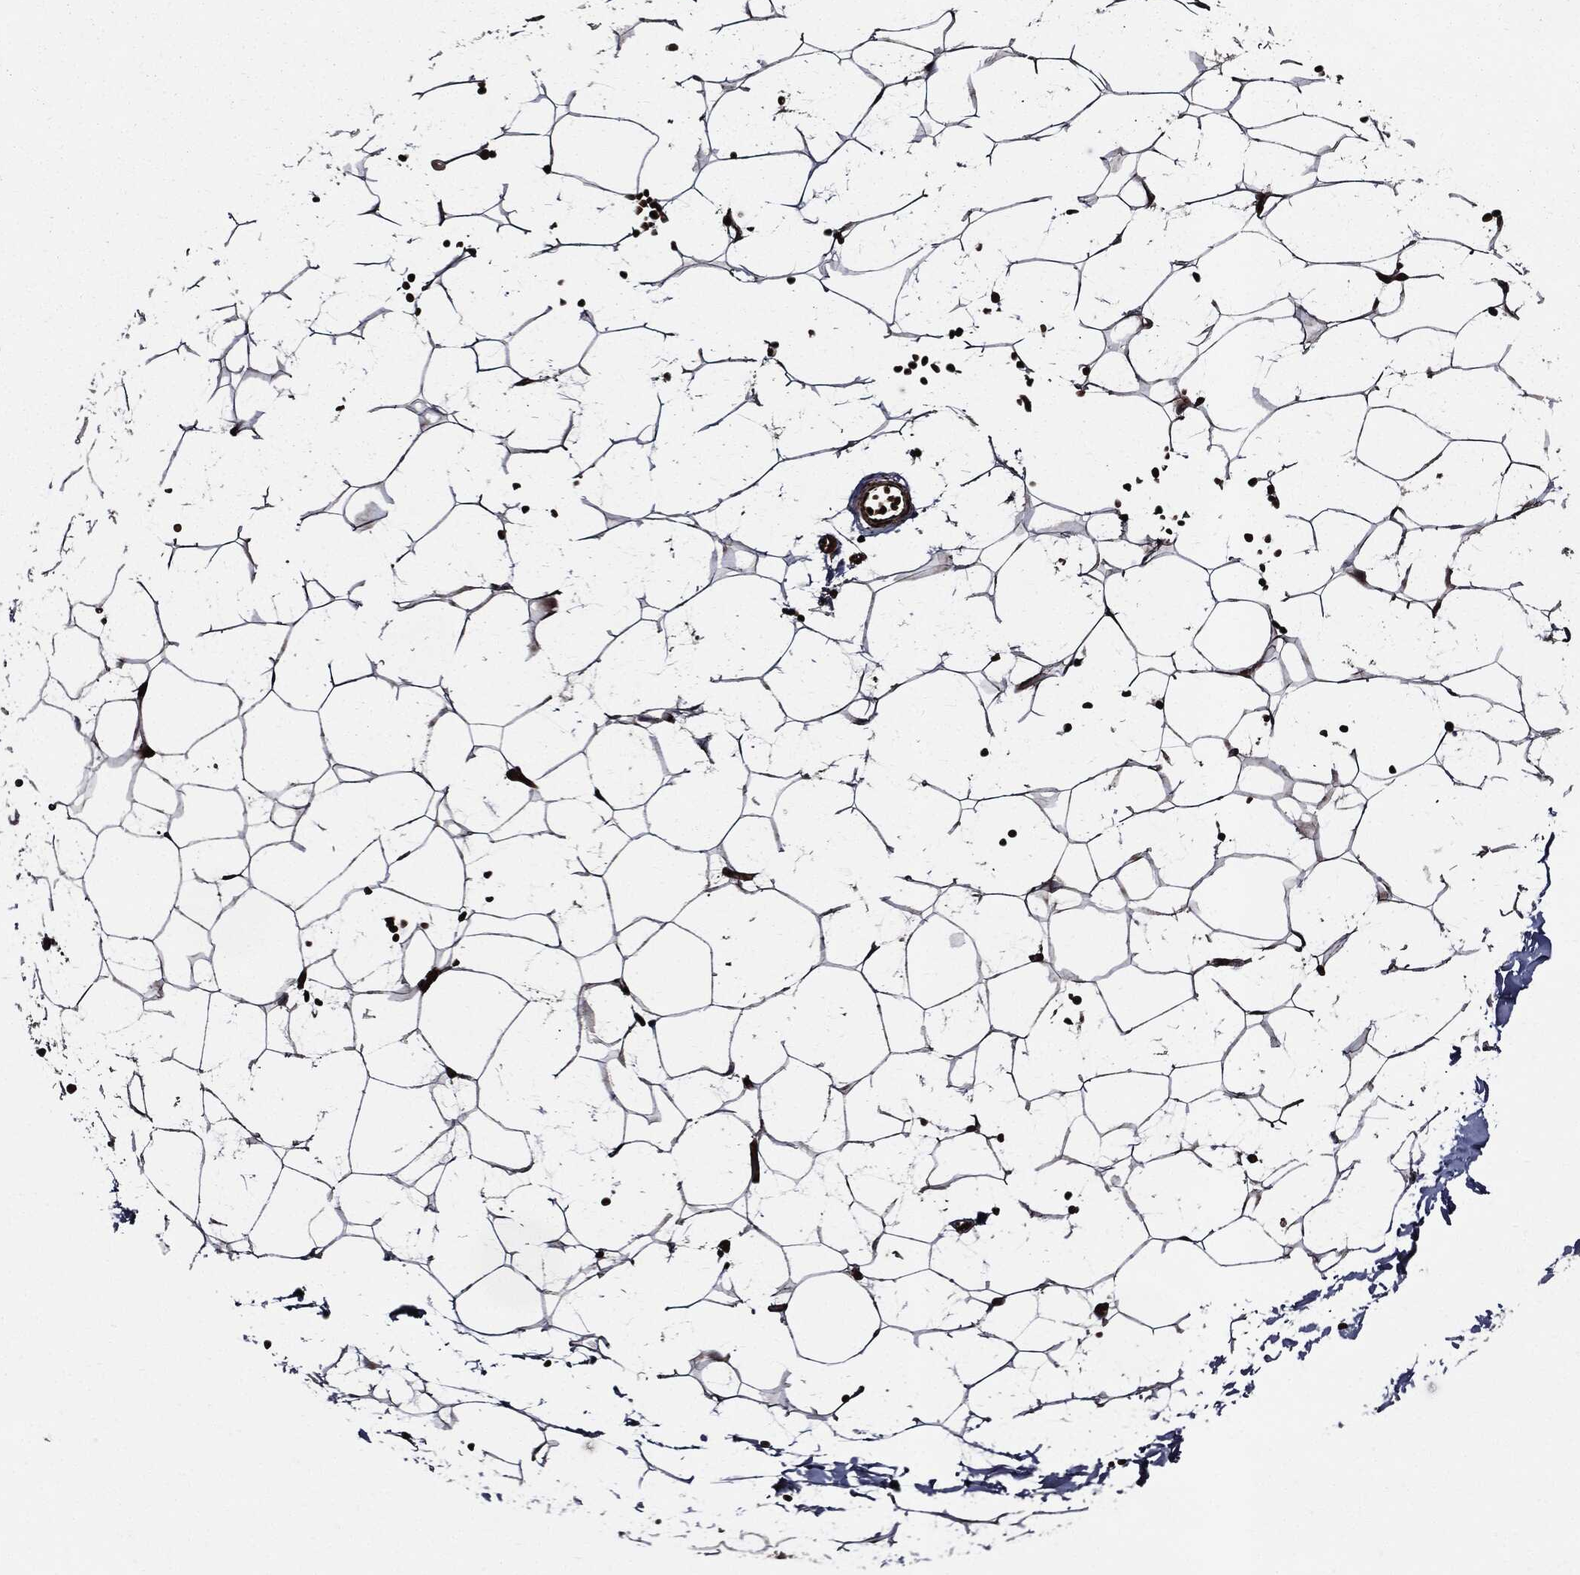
{"staining": {"intensity": "moderate", "quantity": "25%-75%", "location": "cytoplasmic/membranous"}, "tissue": "adipose tissue", "cell_type": "Adipocytes", "image_type": "normal", "snomed": [{"axis": "morphology", "description": "Normal tissue, NOS"}, {"axis": "topography", "description": "Skin"}, {"axis": "topography", "description": "Peripheral nerve tissue"}], "caption": "IHC (DAB) staining of benign adipose tissue exhibits moderate cytoplasmic/membranous protein positivity in approximately 25%-75% of adipocytes. (Stains: DAB in brown, nuclei in blue, Microscopy: brightfield microscopy at high magnification).", "gene": "HTT", "patient": {"sex": "female", "age": 56}}